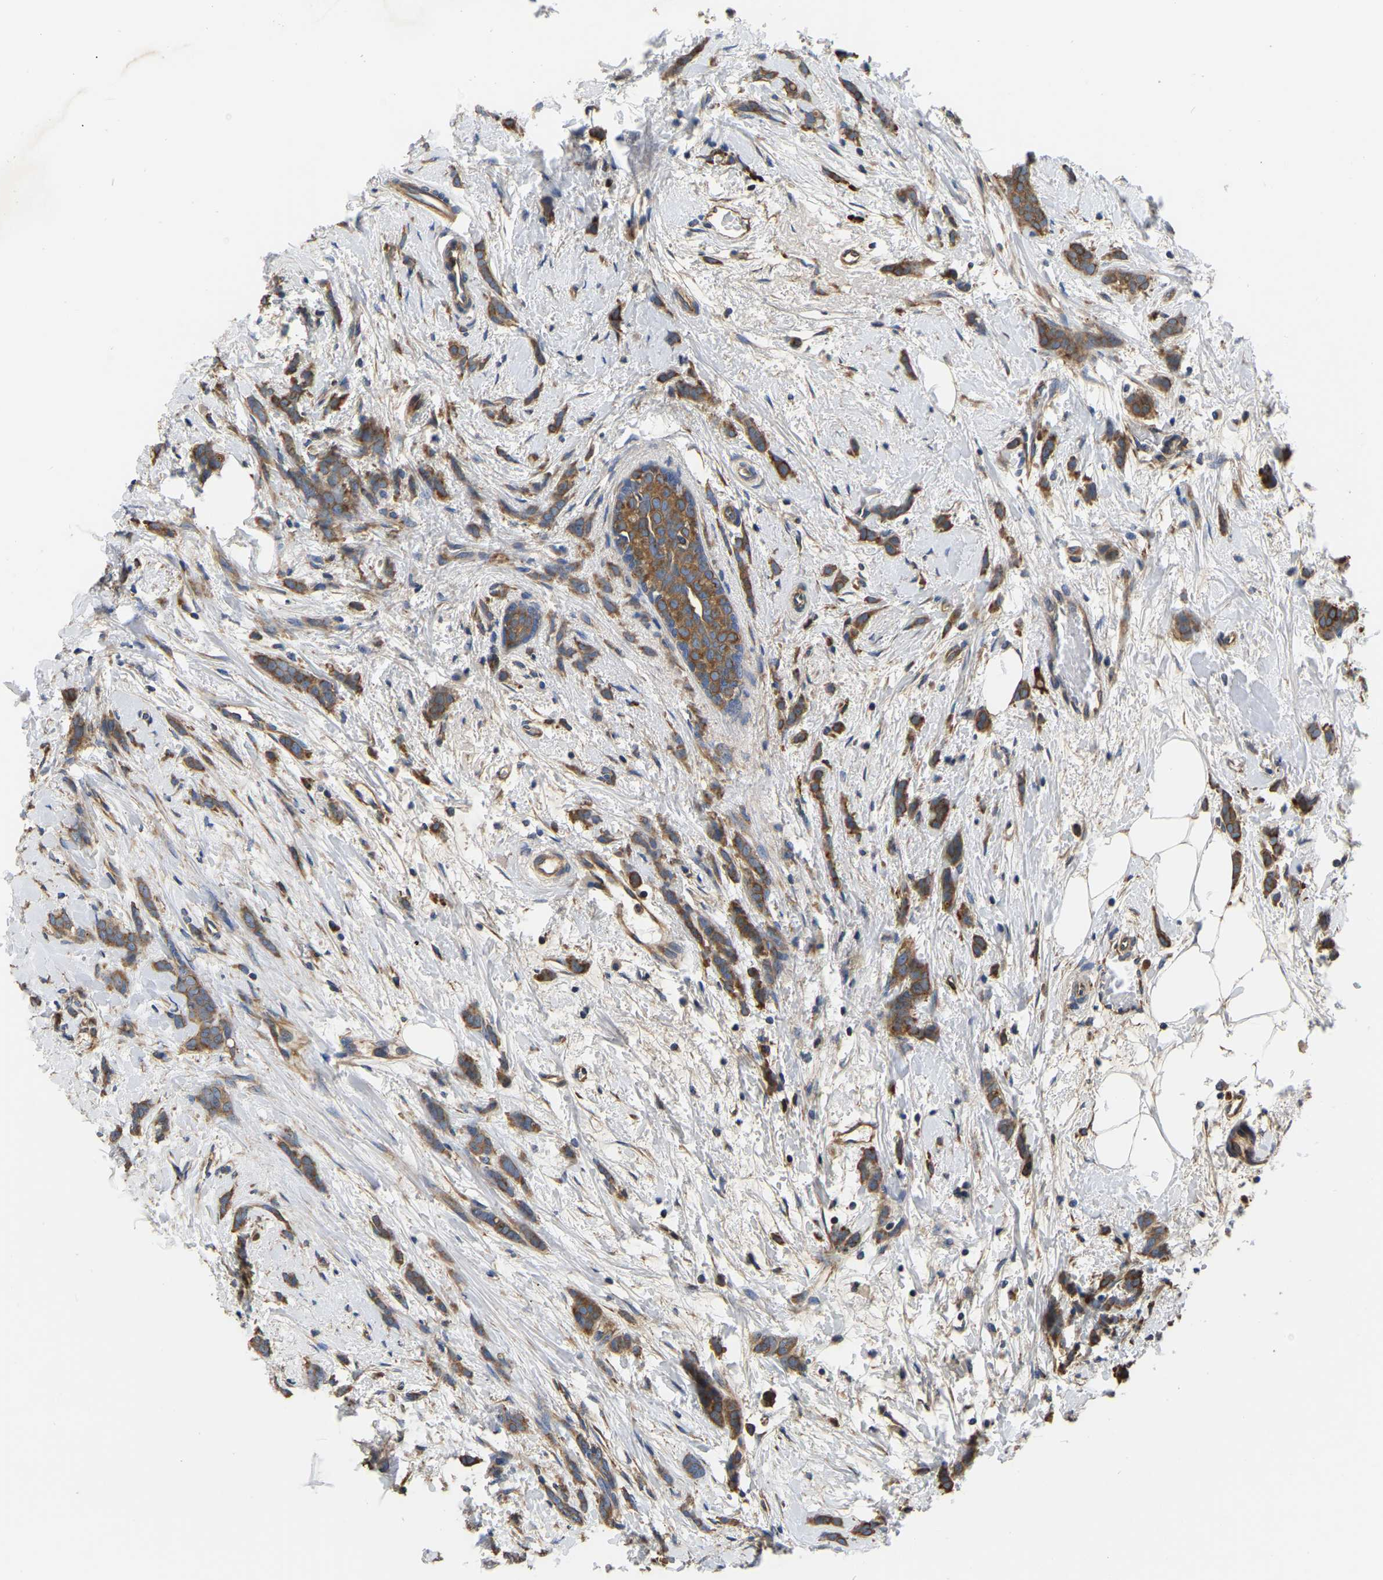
{"staining": {"intensity": "moderate", "quantity": ">75%", "location": "cytoplasmic/membranous"}, "tissue": "breast cancer", "cell_type": "Tumor cells", "image_type": "cancer", "snomed": [{"axis": "morphology", "description": "Lobular carcinoma, in situ"}, {"axis": "morphology", "description": "Lobular carcinoma"}, {"axis": "topography", "description": "Breast"}], "caption": "This micrograph reveals breast cancer stained with IHC to label a protein in brown. The cytoplasmic/membranous of tumor cells show moderate positivity for the protein. Nuclei are counter-stained blue.", "gene": "GARS1", "patient": {"sex": "female", "age": 41}}